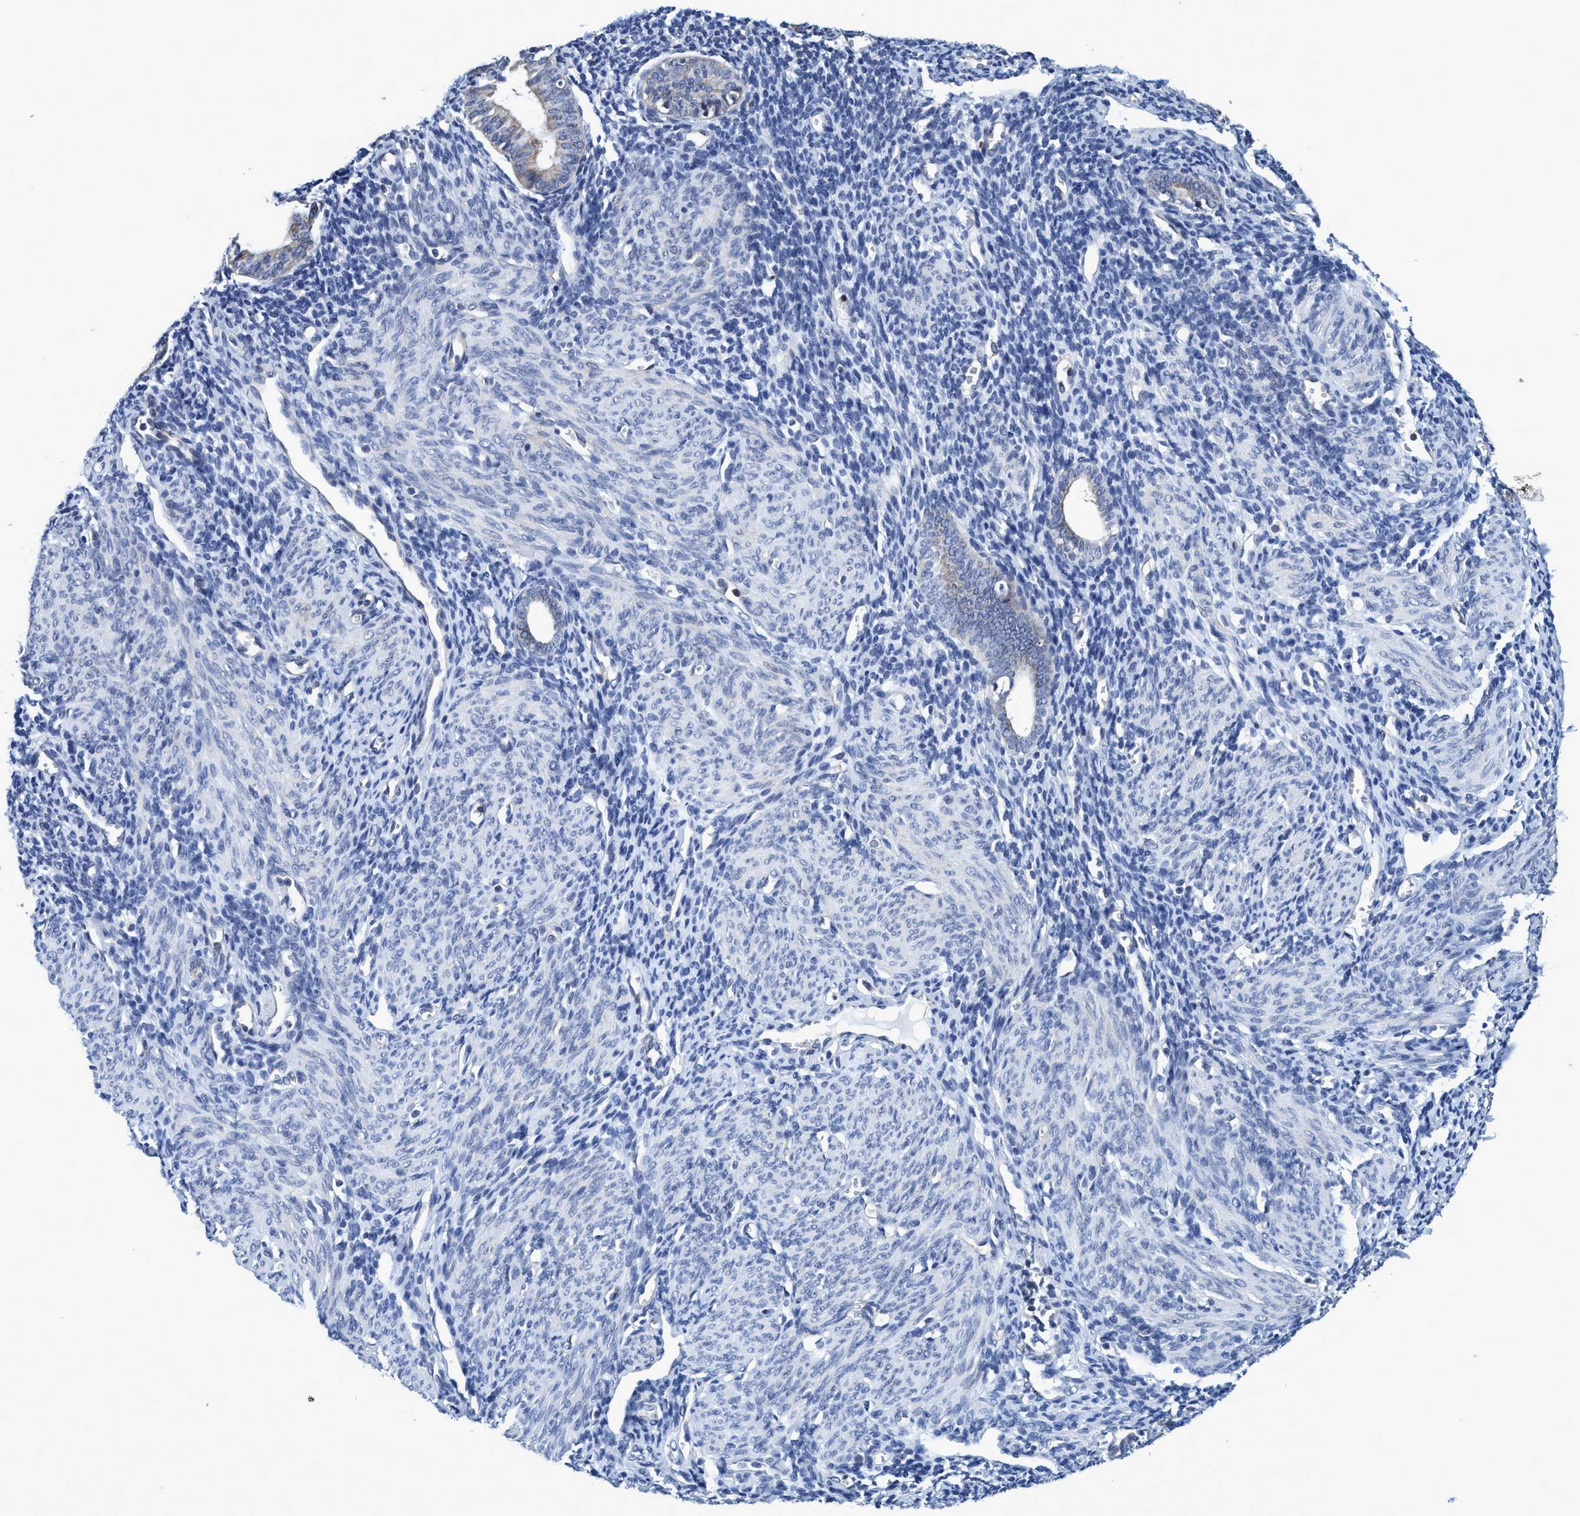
{"staining": {"intensity": "negative", "quantity": "none", "location": "none"}, "tissue": "endometrium", "cell_type": "Cells in endometrial stroma", "image_type": "normal", "snomed": [{"axis": "morphology", "description": "Normal tissue, NOS"}, {"axis": "morphology", "description": "Adenocarcinoma, NOS"}, {"axis": "topography", "description": "Endometrium"}], "caption": "Immunohistochemical staining of unremarkable endometrium demonstrates no significant staining in cells in endometrial stroma.", "gene": "CALCOCO2", "patient": {"sex": "female", "age": 57}}